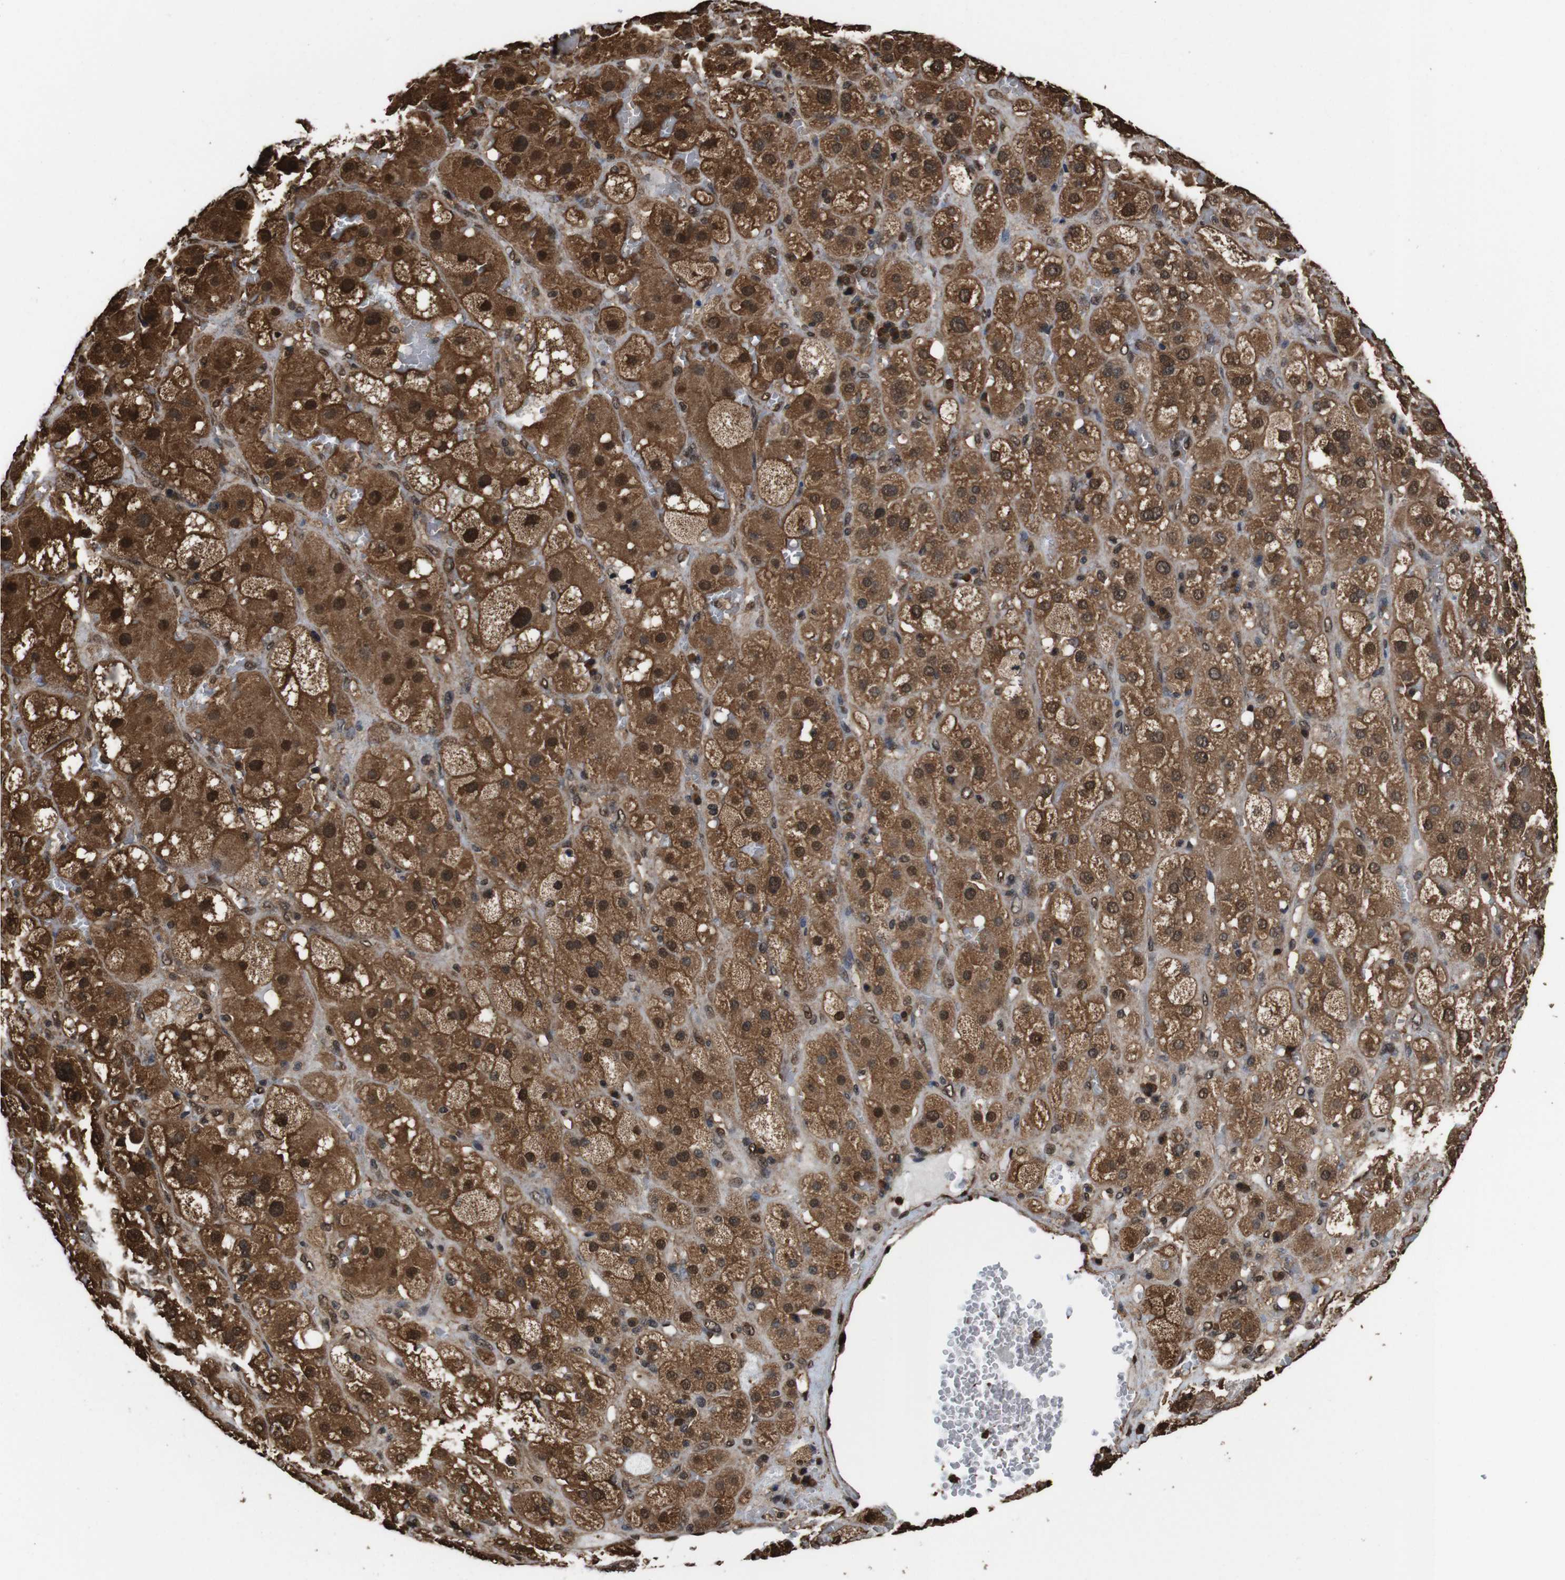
{"staining": {"intensity": "moderate", "quantity": ">75%", "location": "cytoplasmic/membranous,nuclear"}, "tissue": "adrenal gland", "cell_type": "Glandular cells", "image_type": "normal", "snomed": [{"axis": "morphology", "description": "Normal tissue, NOS"}, {"axis": "topography", "description": "Adrenal gland"}], "caption": "The immunohistochemical stain labels moderate cytoplasmic/membranous,nuclear positivity in glandular cells of unremarkable adrenal gland. The protein of interest is stained brown, and the nuclei are stained in blue (DAB (3,3'-diaminobenzidine) IHC with brightfield microscopy, high magnification).", "gene": "VCP", "patient": {"sex": "female", "age": 47}}